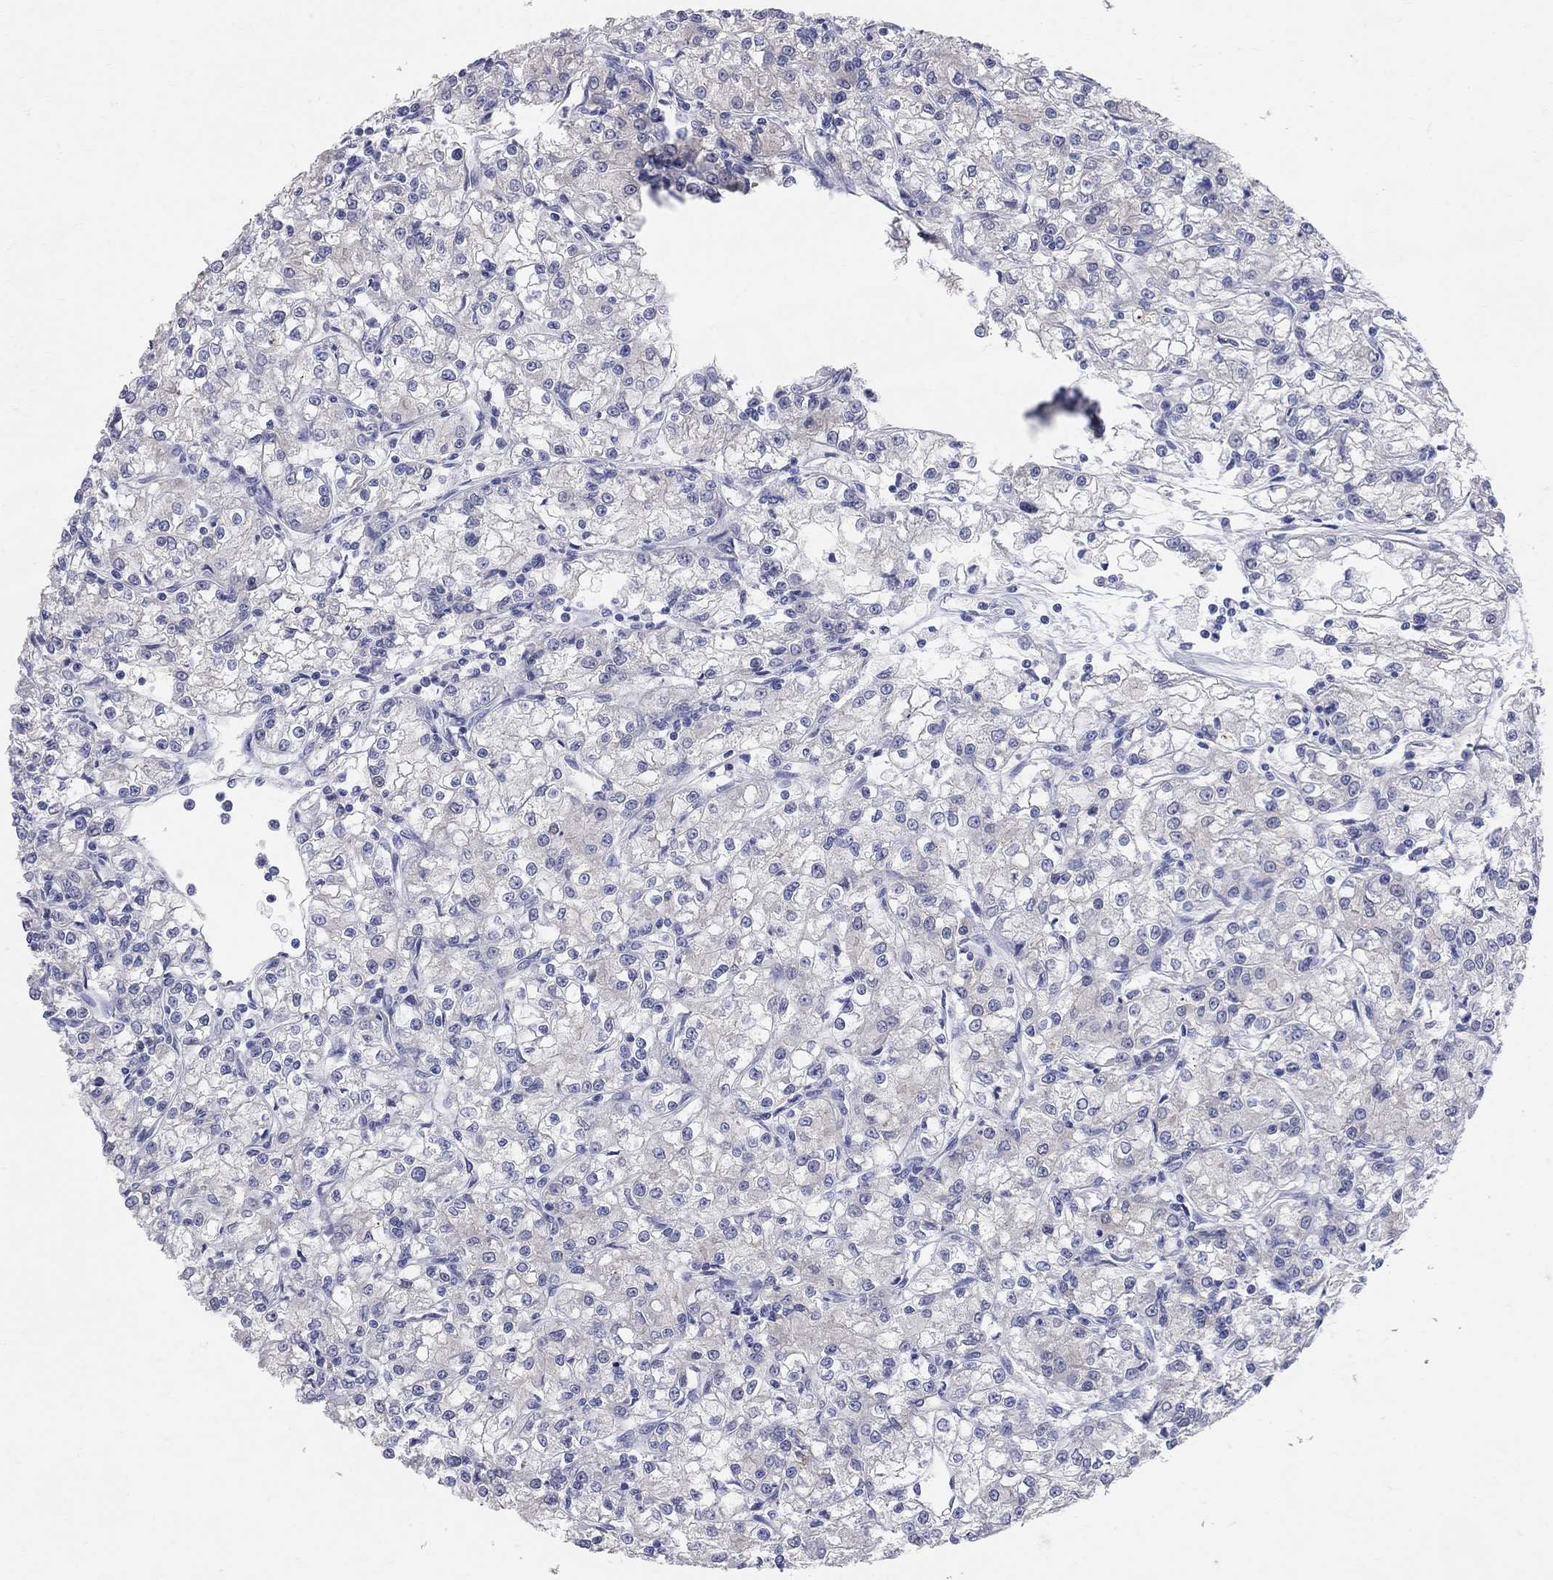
{"staining": {"intensity": "negative", "quantity": "none", "location": "none"}, "tissue": "renal cancer", "cell_type": "Tumor cells", "image_type": "cancer", "snomed": [{"axis": "morphology", "description": "Adenocarcinoma, NOS"}, {"axis": "topography", "description": "Kidney"}], "caption": "Immunohistochemistry (IHC) image of adenocarcinoma (renal) stained for a protein (brown), which exhibits no staining in tumor cells.", "gene": "AOX1", "patient": {"sex": "female", "age": 59}}